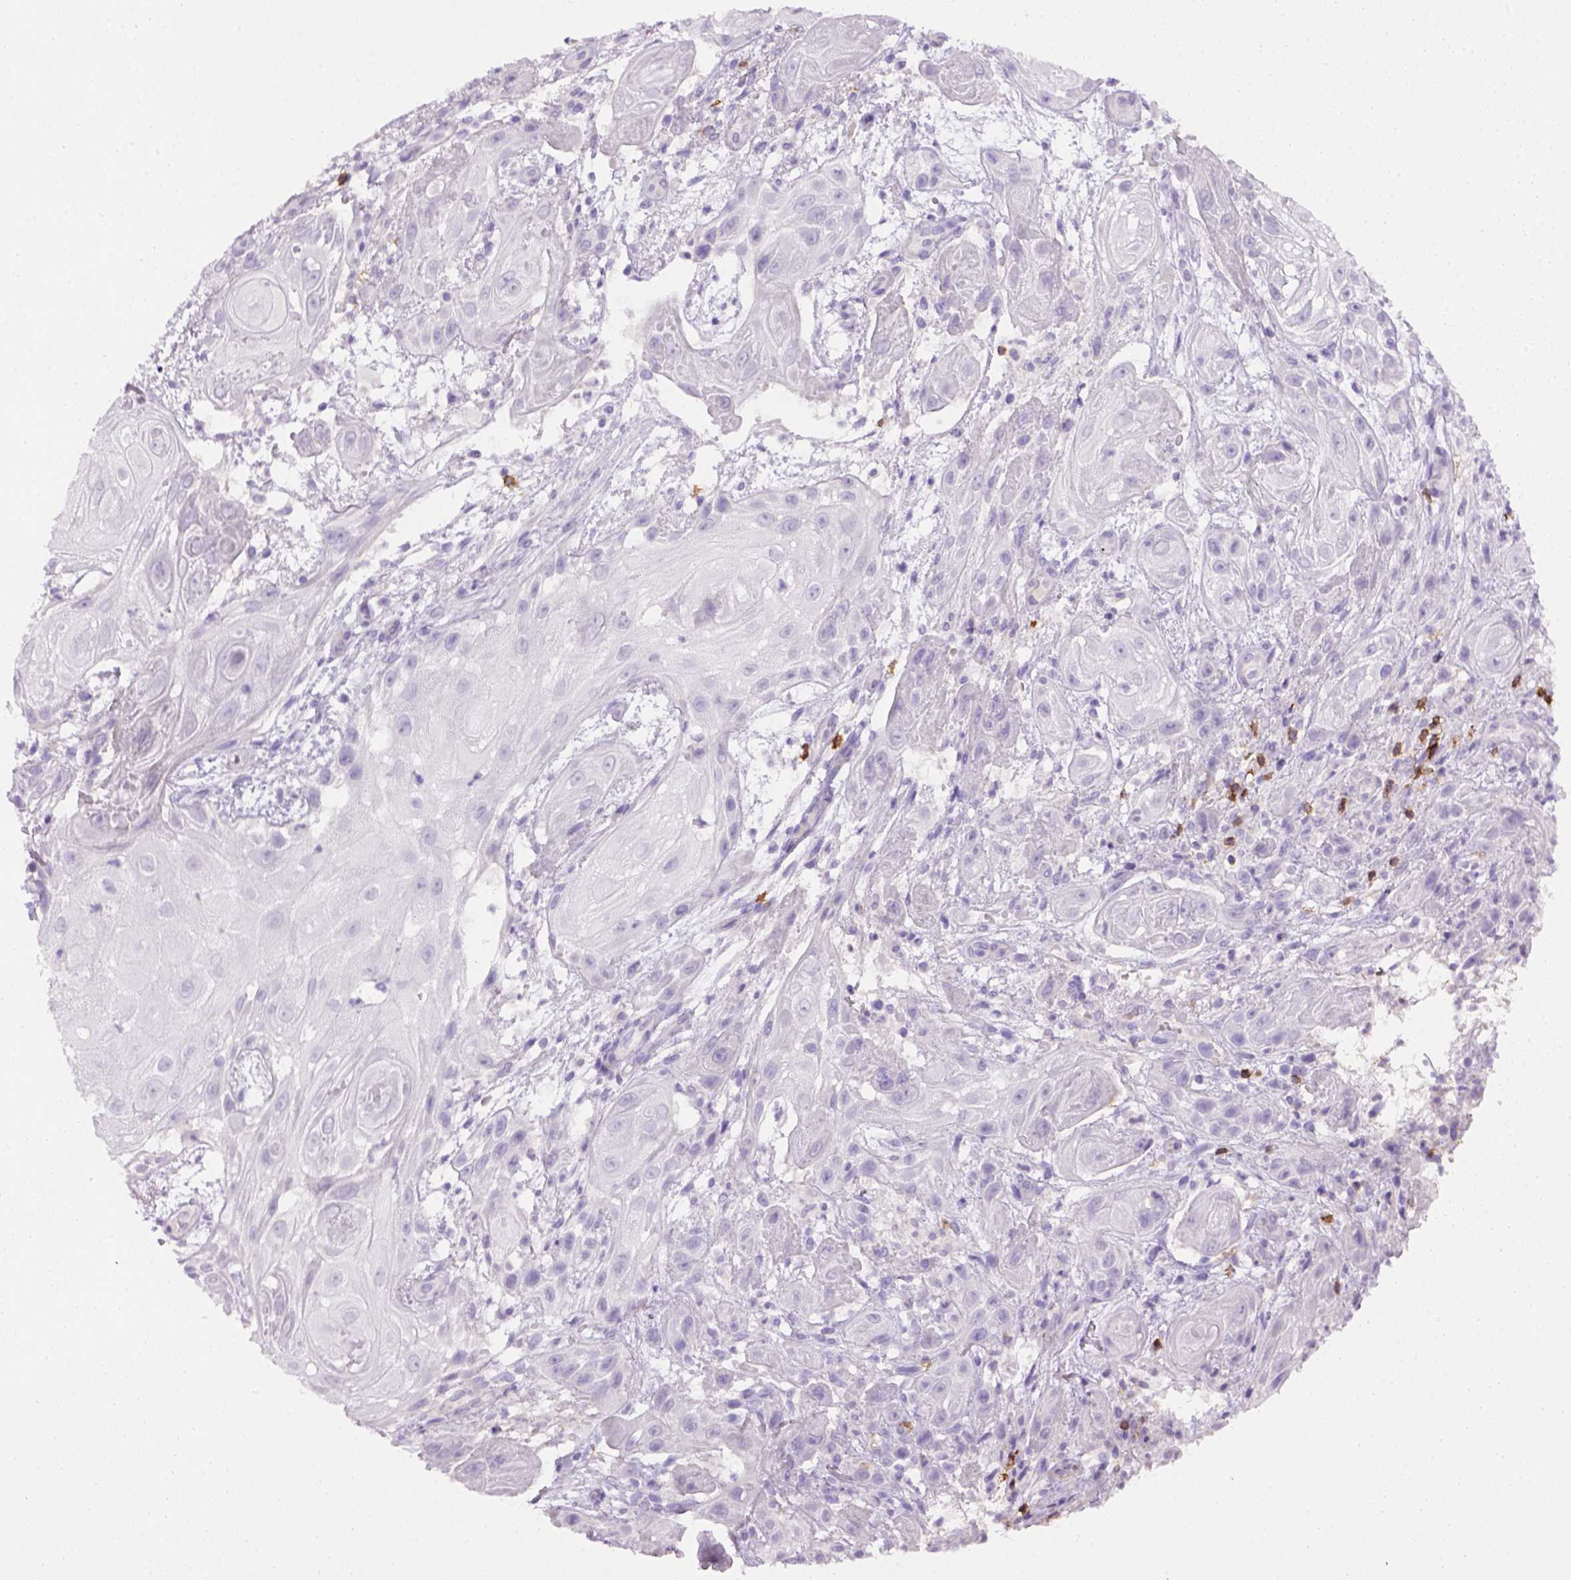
{"staining": {"intensity": "negative", "quantity": "none", "location": "none"}, "tissue": "skin cancer", "cell_type": "Tumor cells", "image_type": "cancer", "snomed": [{"axis": "morphology", "description": "Squamous cell carcinoma, NOS"}, {"axis": "topography", "description": "Skin"}], "caption": "Tumor cells show no significant protein staining in skin cancer (squamous cell carcinoma).", "gene": "CD3E", "patient": {"sex": "male", "age": 62}}